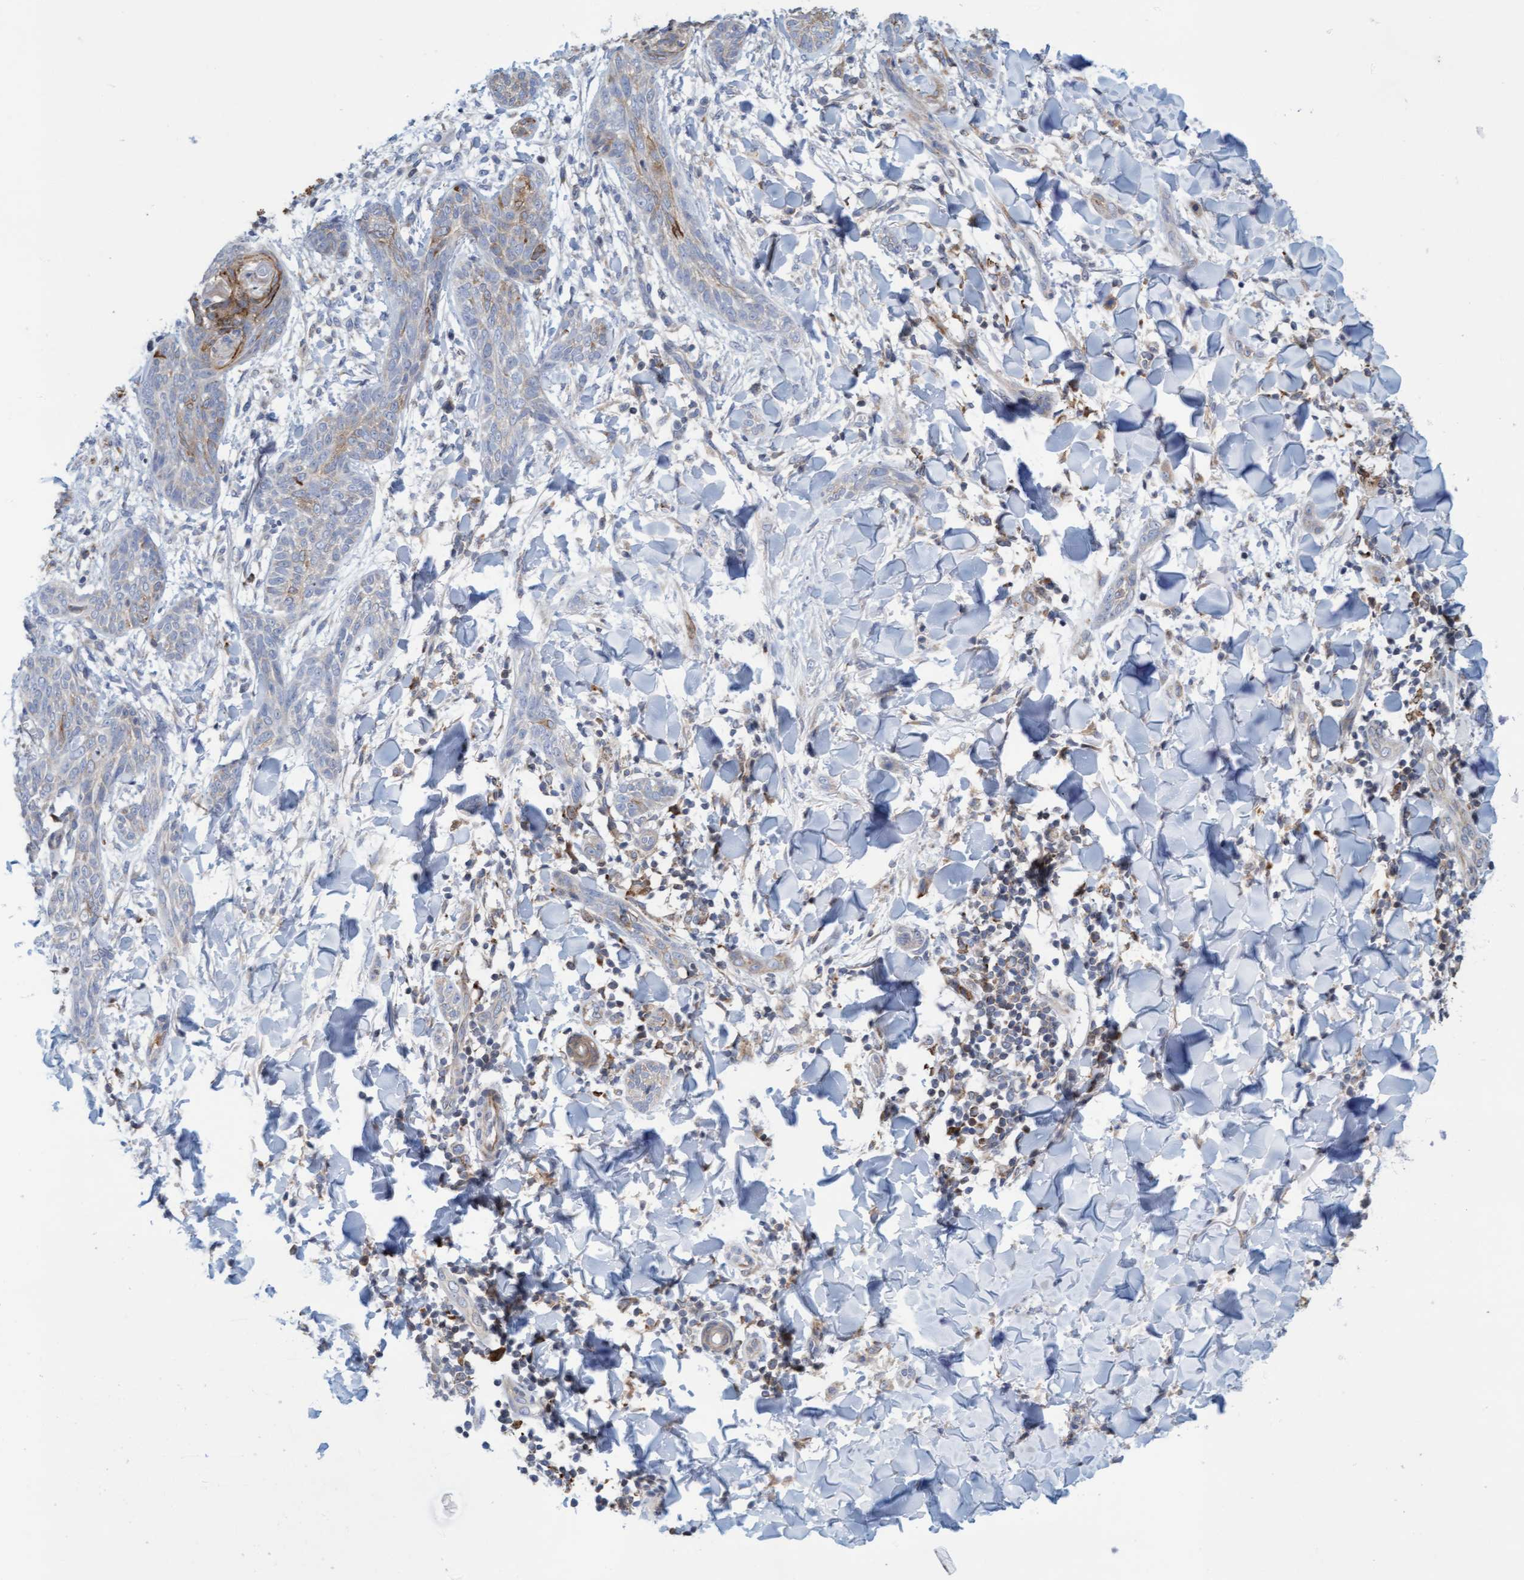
{"staining": {"intensity": "negative", "quantity": "none", "location": "none"}, "tissue": "skin cancer", "cell_type": "Tumor cells", "image_type": "cancer", "snomed": [{"axis": "morphology", "description": "Basal cell carcinoma"}, {"axis": "topography", "description": "Skin"}], "caption": "Immunohistochemistry (IHC) histopathology image of neoplastic tissue: skin cancer stained with DAB reveals no significant protein staining in tumor cells.", "gene": "SLC28A3", "patient": {"sex": "female", "age": 59}}